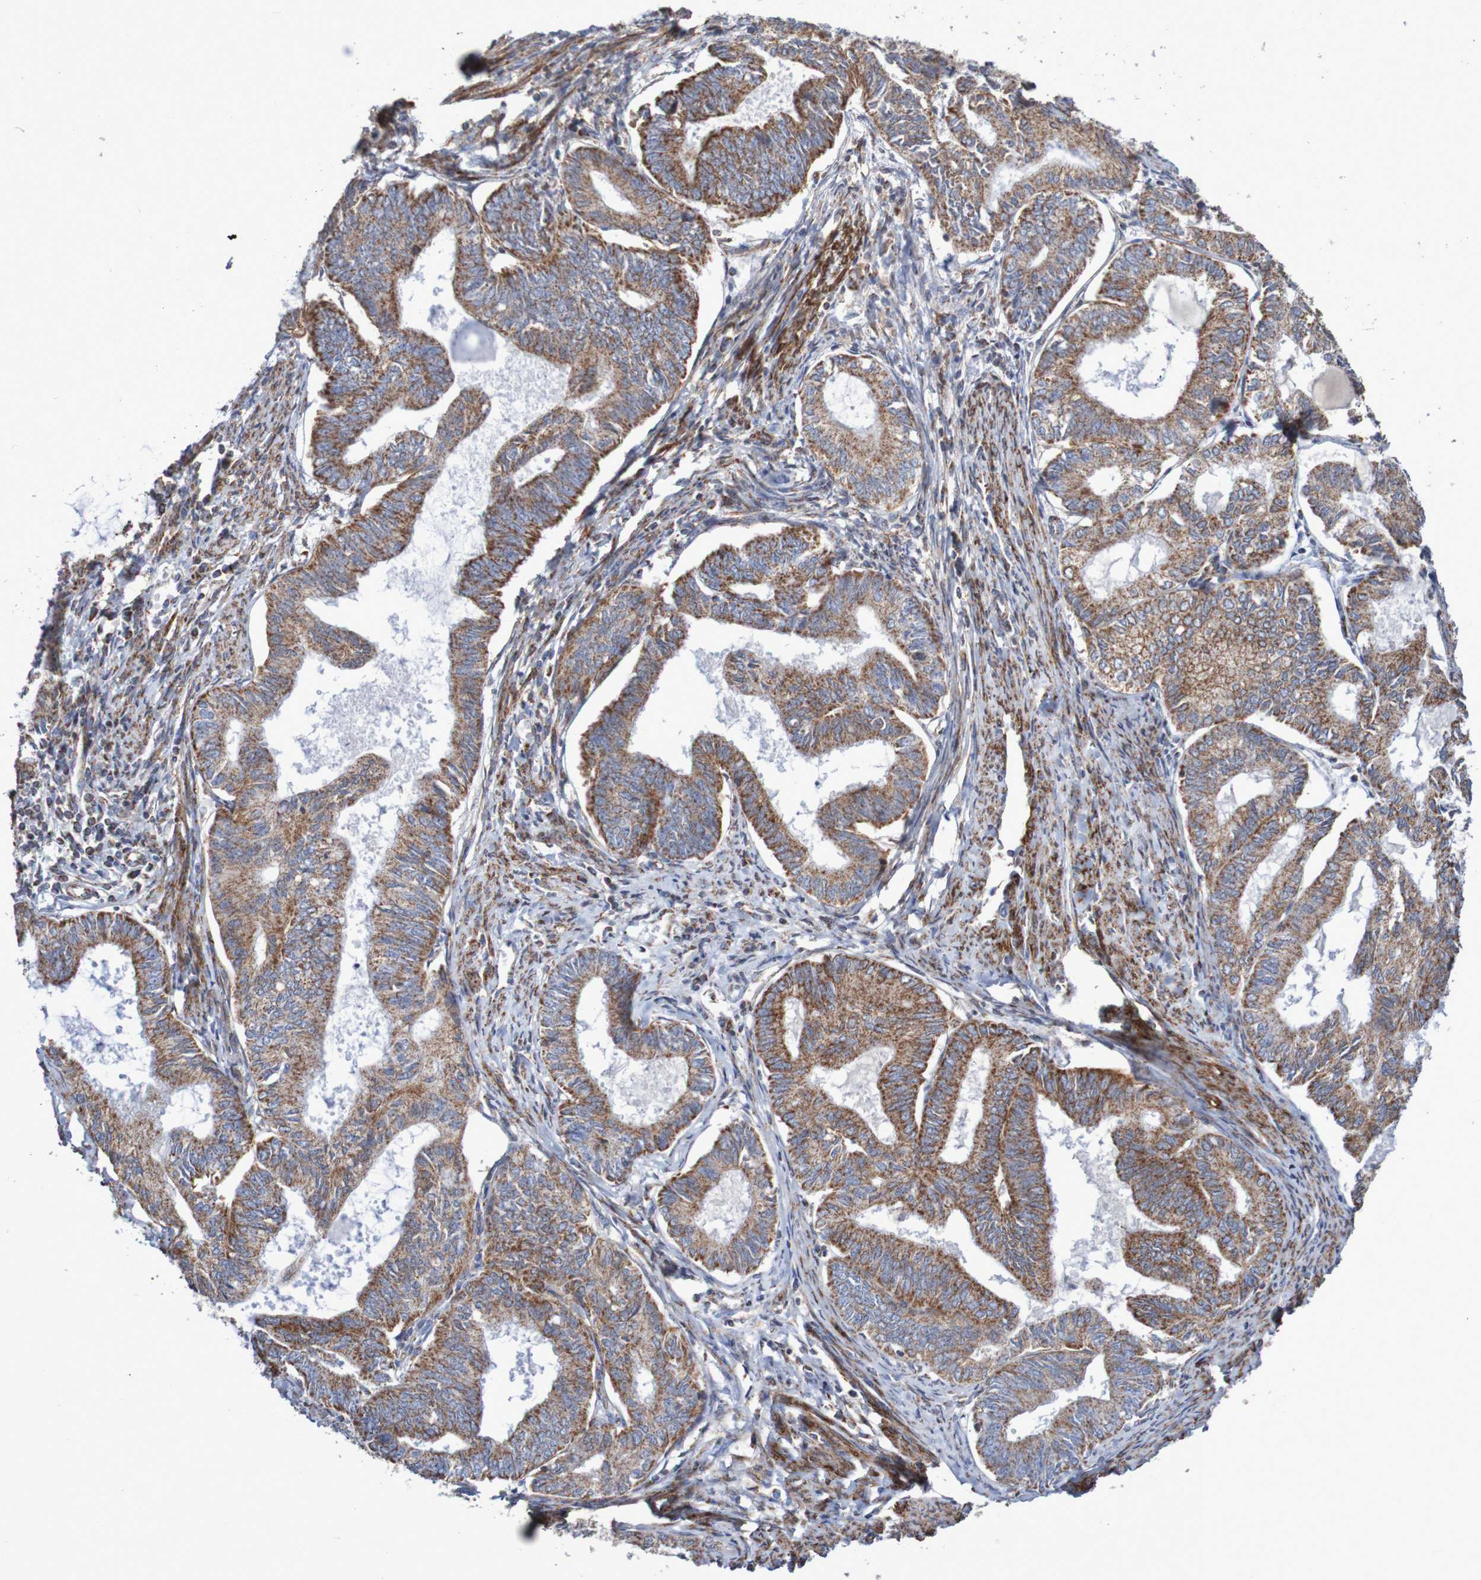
{"staining": {"intensity": "moderate", "quantity": ">75%", "location": "cytoplasmic/membranous"}, "tissue": "endometrial cancer", "cell_type": "Tumor cells", "image_type": "cancer", "snomed": [{"axis": "morphology", "description": "Adenocarcinoma, NOS"}, {"axis": "topography", "description": "Endometrium"}], "caption": "Moderate cytoplasmic/membranous protein positivity is identified in about >75% of tumor cells in adenocarcinoma (endometrial).", "gene": "MMEL1", "patient": {"sex": "female", "age": 86}}